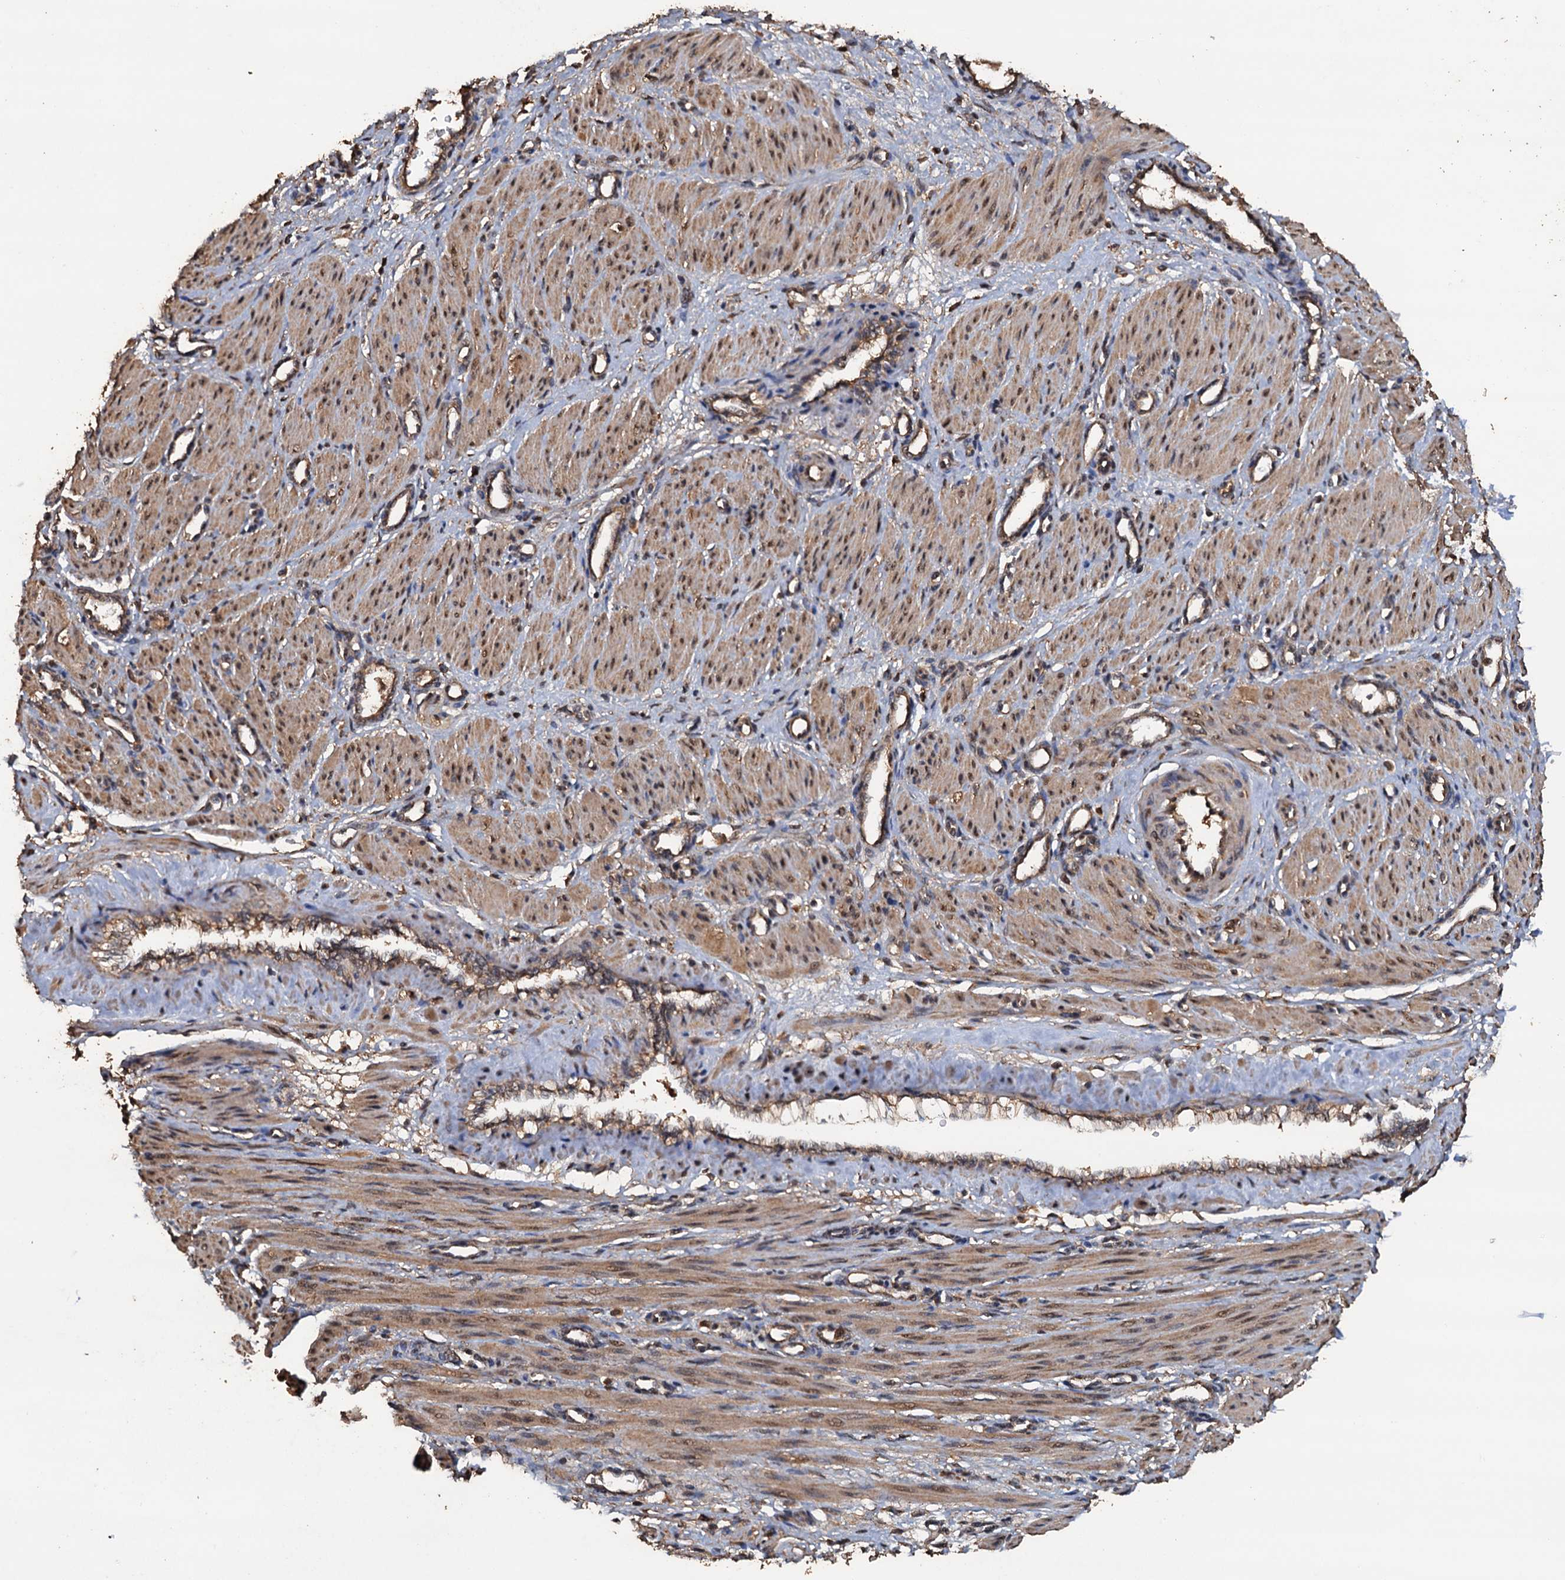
{"staining": {"intensity": "weak", "quantity": ">75%", "location": "cytoplasmic/membranous"}, "tissue": "smooth muscle", "cell_type": "Smooth muscle cells", "image_type": "normal", "snomed": [{"axis": "morphology", "description": "Normal tissue, NOS"}, {"axis": "topography", "description": "Endometrium"}], "caption": "Smooth muscle stained for a protein (brown) displays weak cytoplasmic/membranous positive positivity in about >75% of smooth muscle cells.", "gene": "PSMD9", "patient": {"sex": "female", "age": 33}}